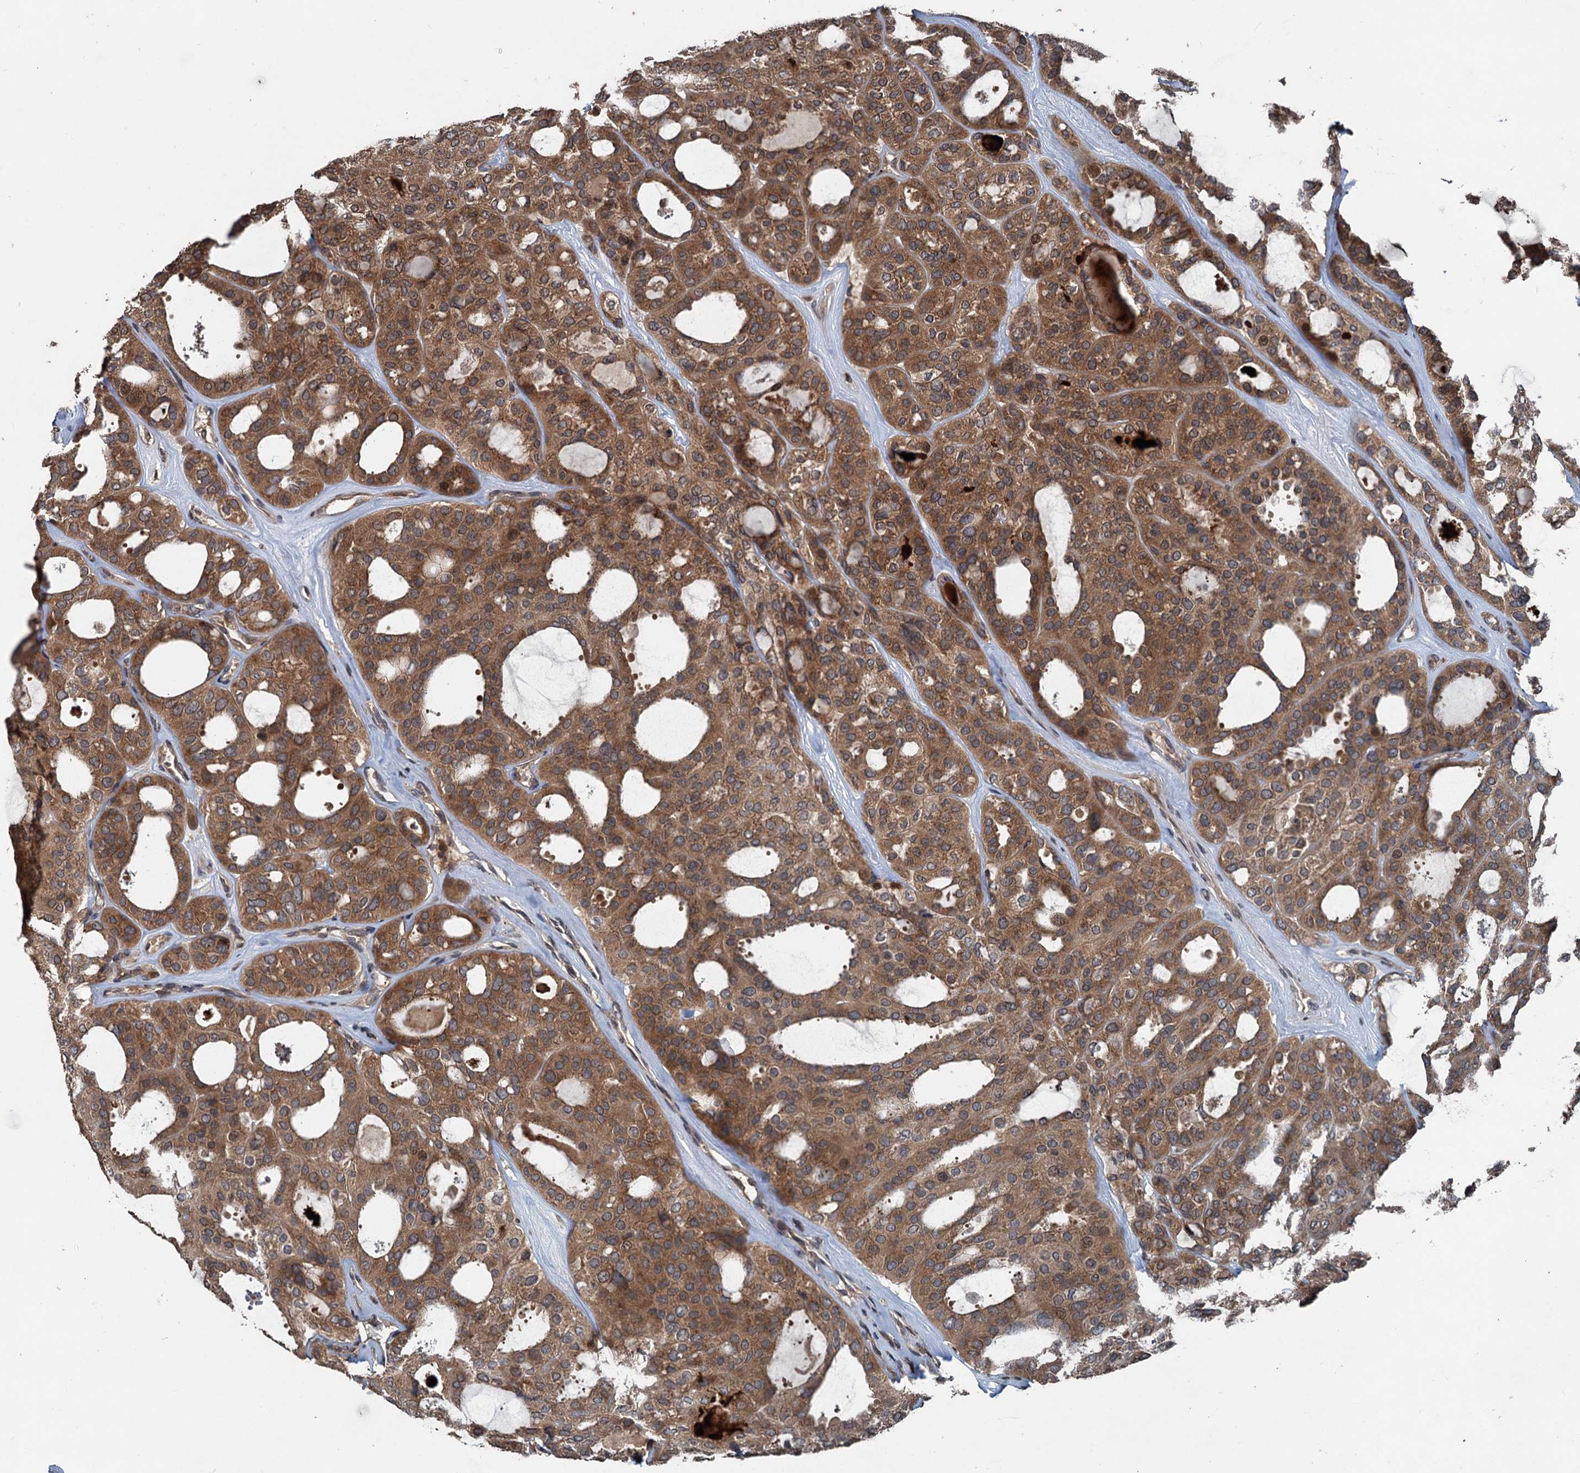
{"staining": {"intensity": "moderate", "quantity": ">75%", "location": "cytoplasmic/membranous"}, "tissue": "thyroid cancer", "cell_type": "Tumor cells", "image_type": "cancer", "snomed": [{"axis": "morphology", "description": "Follicular adenoma carcinoma, NOS"}, {"axis": "topography", "description": "Thyroid gland"}], "caption": "IHC of human thyroid cancer (follicular adenoma carcinoma) shows medium levels of moderate cytoplasmic/membranous staining in about >75% of tumor cells. The staining is performed using DAB (3,3'-diaminobenzidine) brown chromogen to label protein expression. The nuclei are counter-stained blue using hematoxylin.", "gene": "N4BP2L2", "patient": {"sex": "male", "age": 75}}